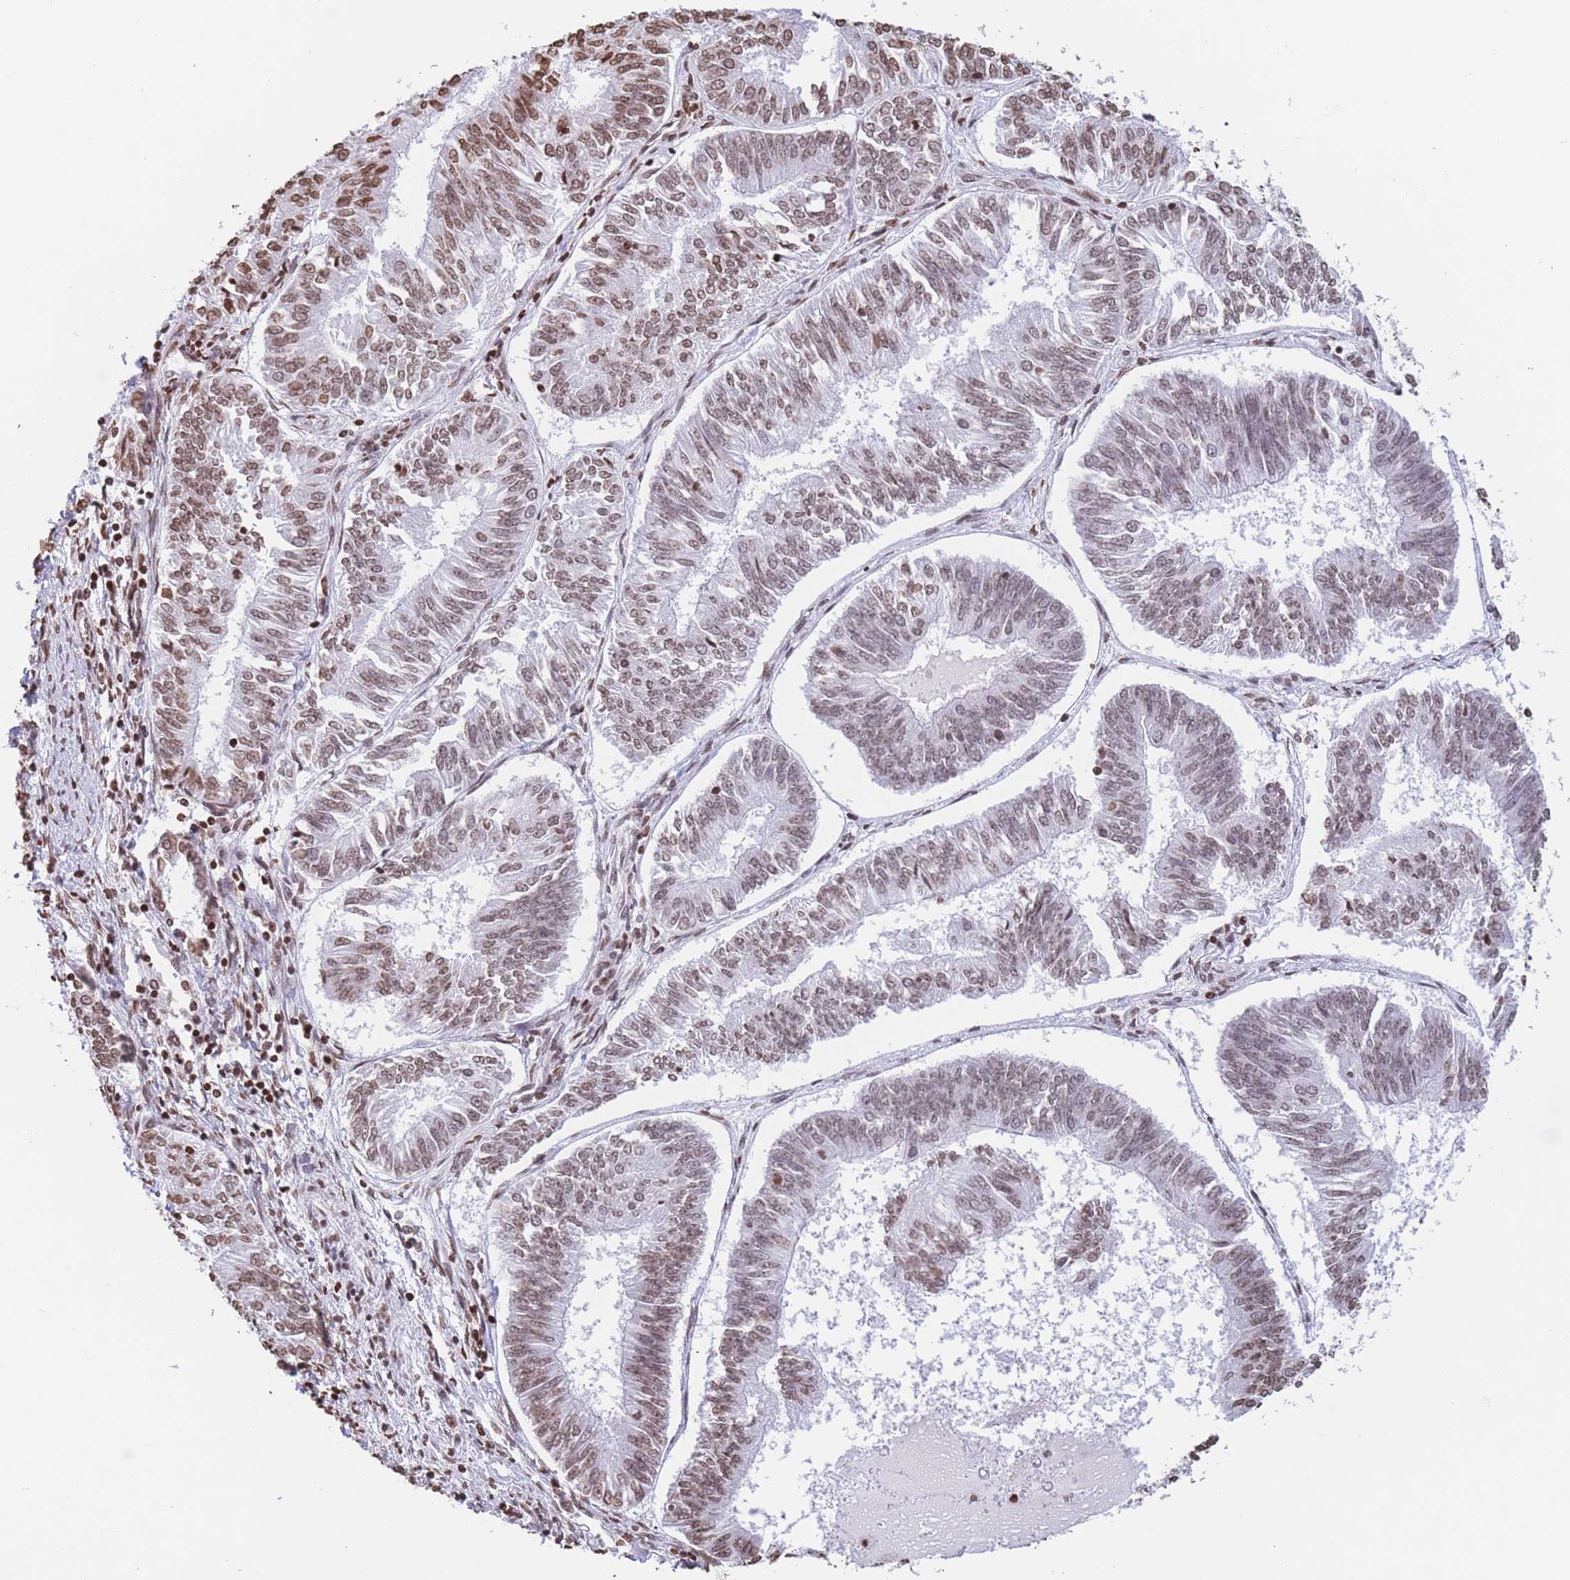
{"staining": {"intensity": "moderate", "quantity": ">75%", "location": "nuclear"}, "tissue": "endometrial cancer", "cell_type": "Tumor cells", "image_type": "cancer", "snomed": [{"axis": "morphology", "description": "Adenocarcinoma, NOS"}, {"axis": "topography", "description": "Endometrium"}], "caption": "Protein staining of endometrial cancer (adenocarcinoma) tissue exhibits moderate nuclear expression in approximately >75% of tumor cells.", "gene": "H2BC11", "patient": {"sex": "female", "age": 58}}